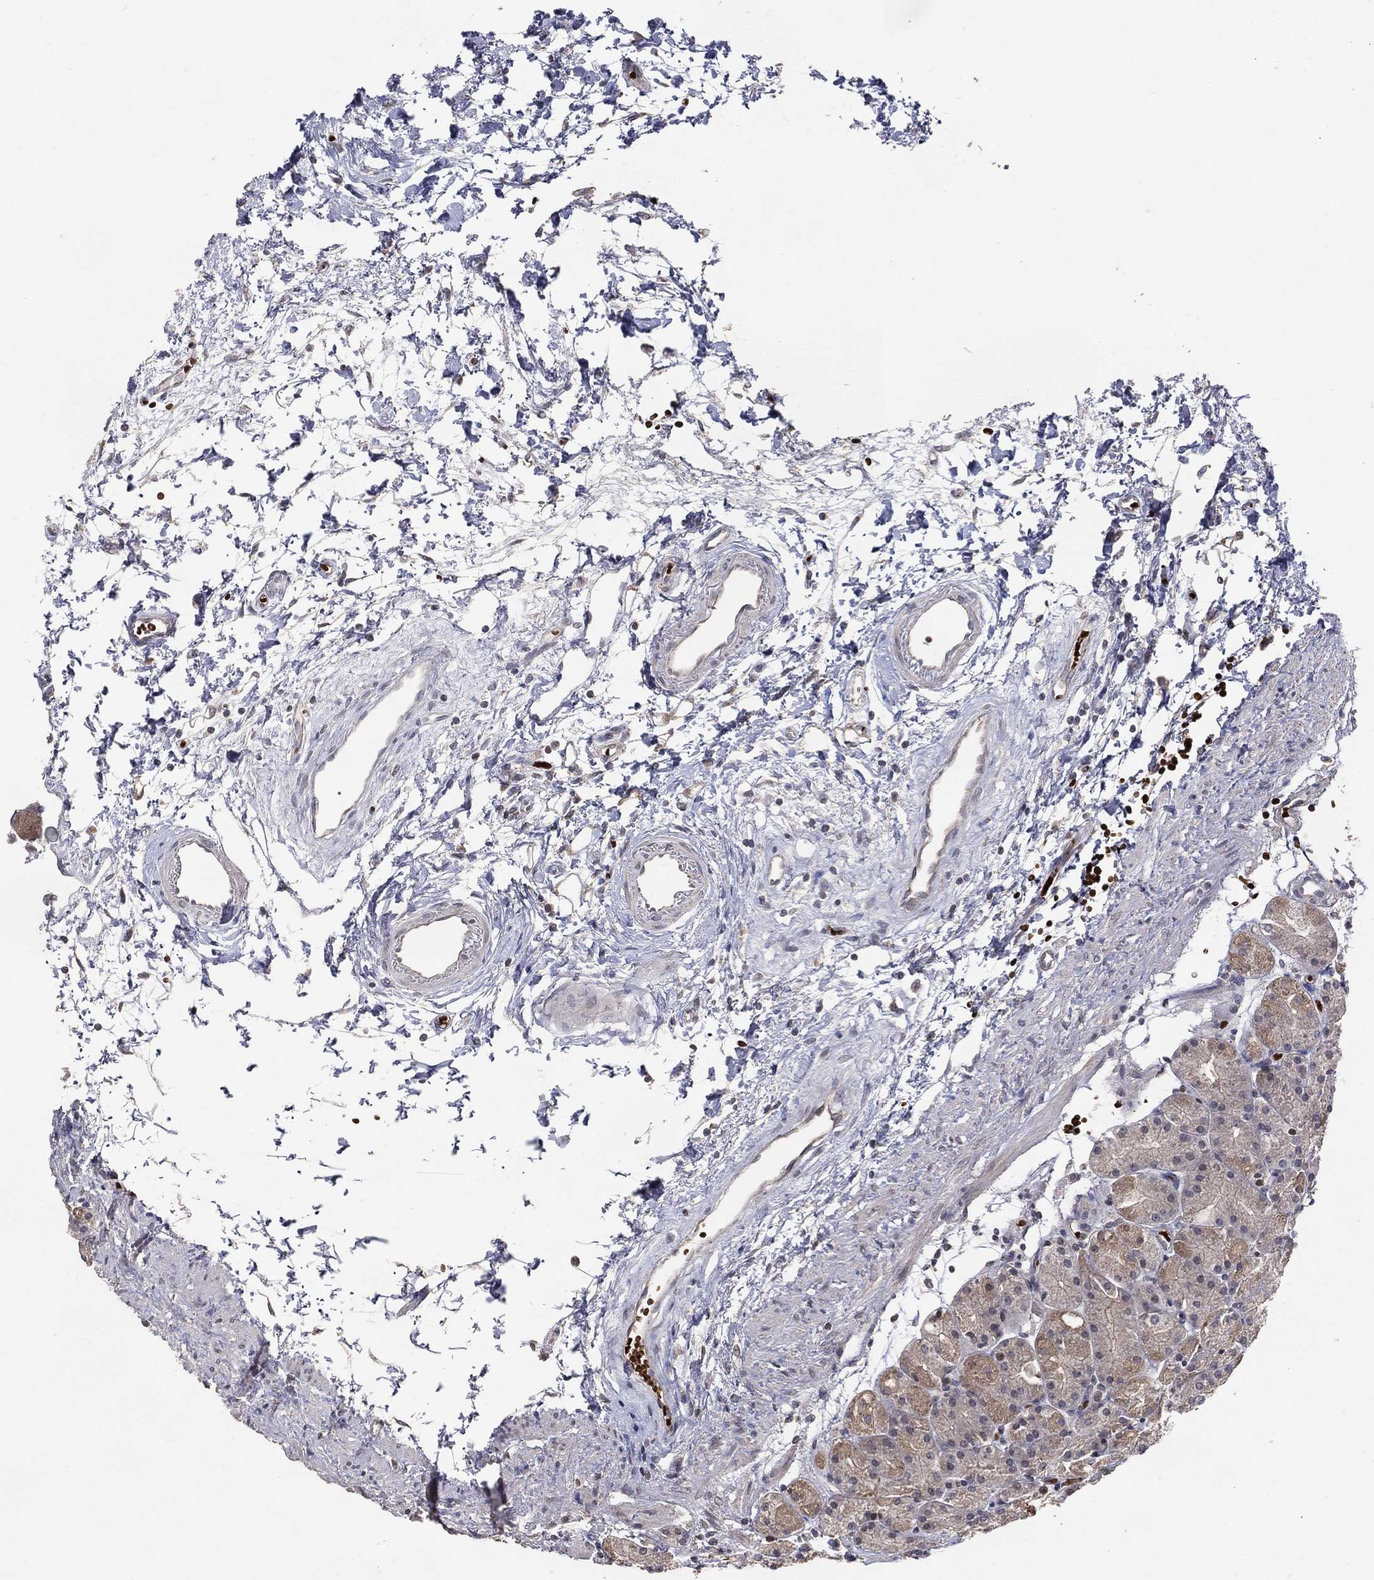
{"staining": {"intensity": "weak", "quantity": "25%-75%", "location": "cytoplasmic/membranous"}, "tissue": "stomach", "cell_type": "Glandular cells", "image_type": "normal", "snomed": [{"axis": "morphology", "description": "Normal tissue, NOS"}, {"axis": "morphology", "description": "Adenocarcinoma, NOS"}, {"axis": "topography", "description": "Stomach"}], "caption": "A low amount of weak cytoplasmic/membranous expression is present in about 25%-75% of glandular cells in unremarkable stomach. The staining was performed using DAB, with brown indicating positive protein expression. Nuclei are stained blue with hematoxylin.", "gene": "DNAH7", "patient": {"sex": "female", "age": 81}}